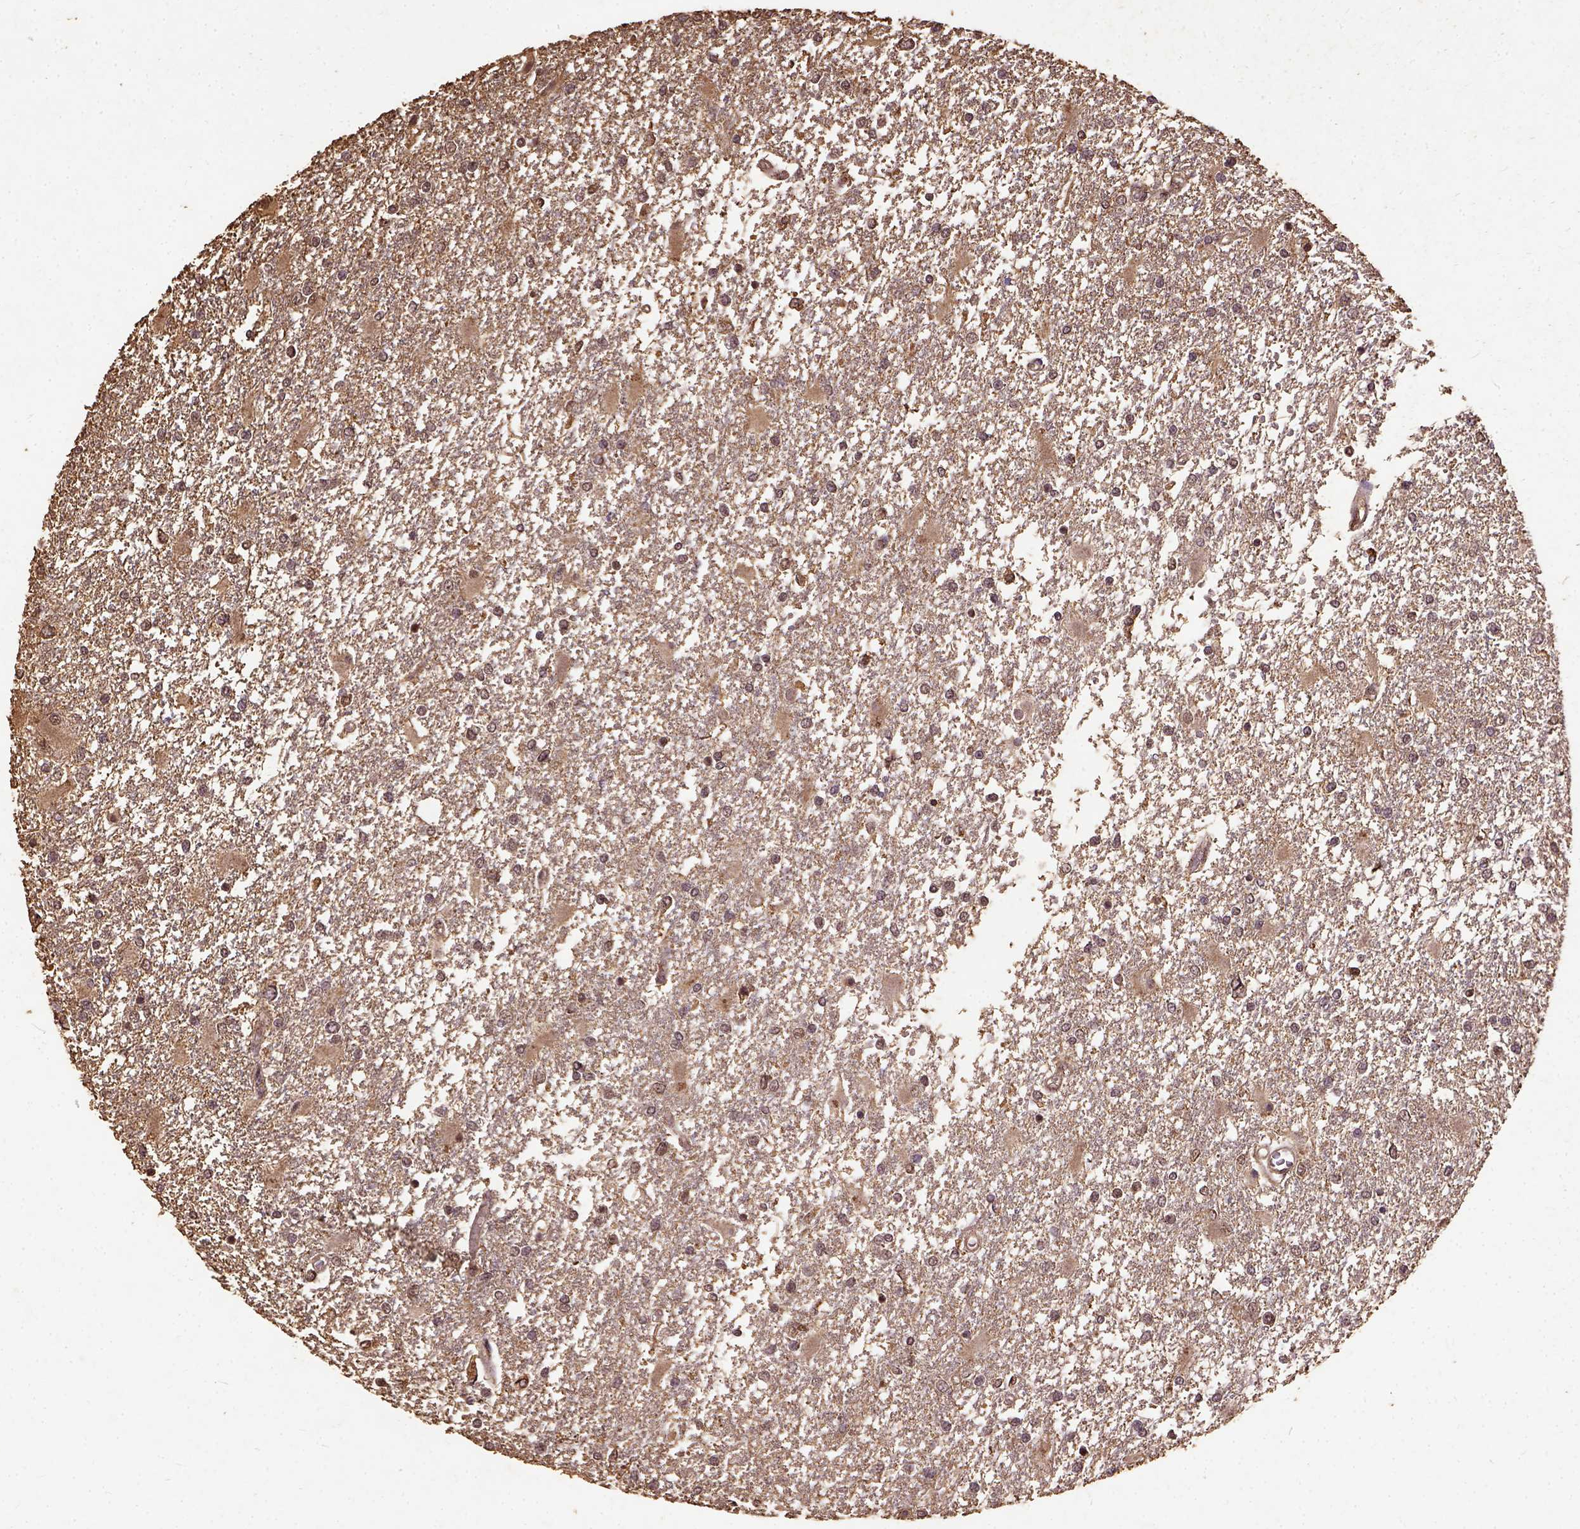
{"staining": {"intensity": "weak", "quantity": ">75%", "location": "nuclear"}, "tissue": "glioma", "cell_type": "Tumor cells", "image_type": "cancer", "snomed": [{"axis": "morphology", "description": "Glioma, malignant, High grade"}, {"axis": "topography", "description": "Cerebral cortex"}], "caption": "A brown stain shows weak nuclear staining of a protein in human malignant glioma (high-grade) tumor cells.", "gene": "NACC1", "patient": {"sex": "male", "age": 79}}